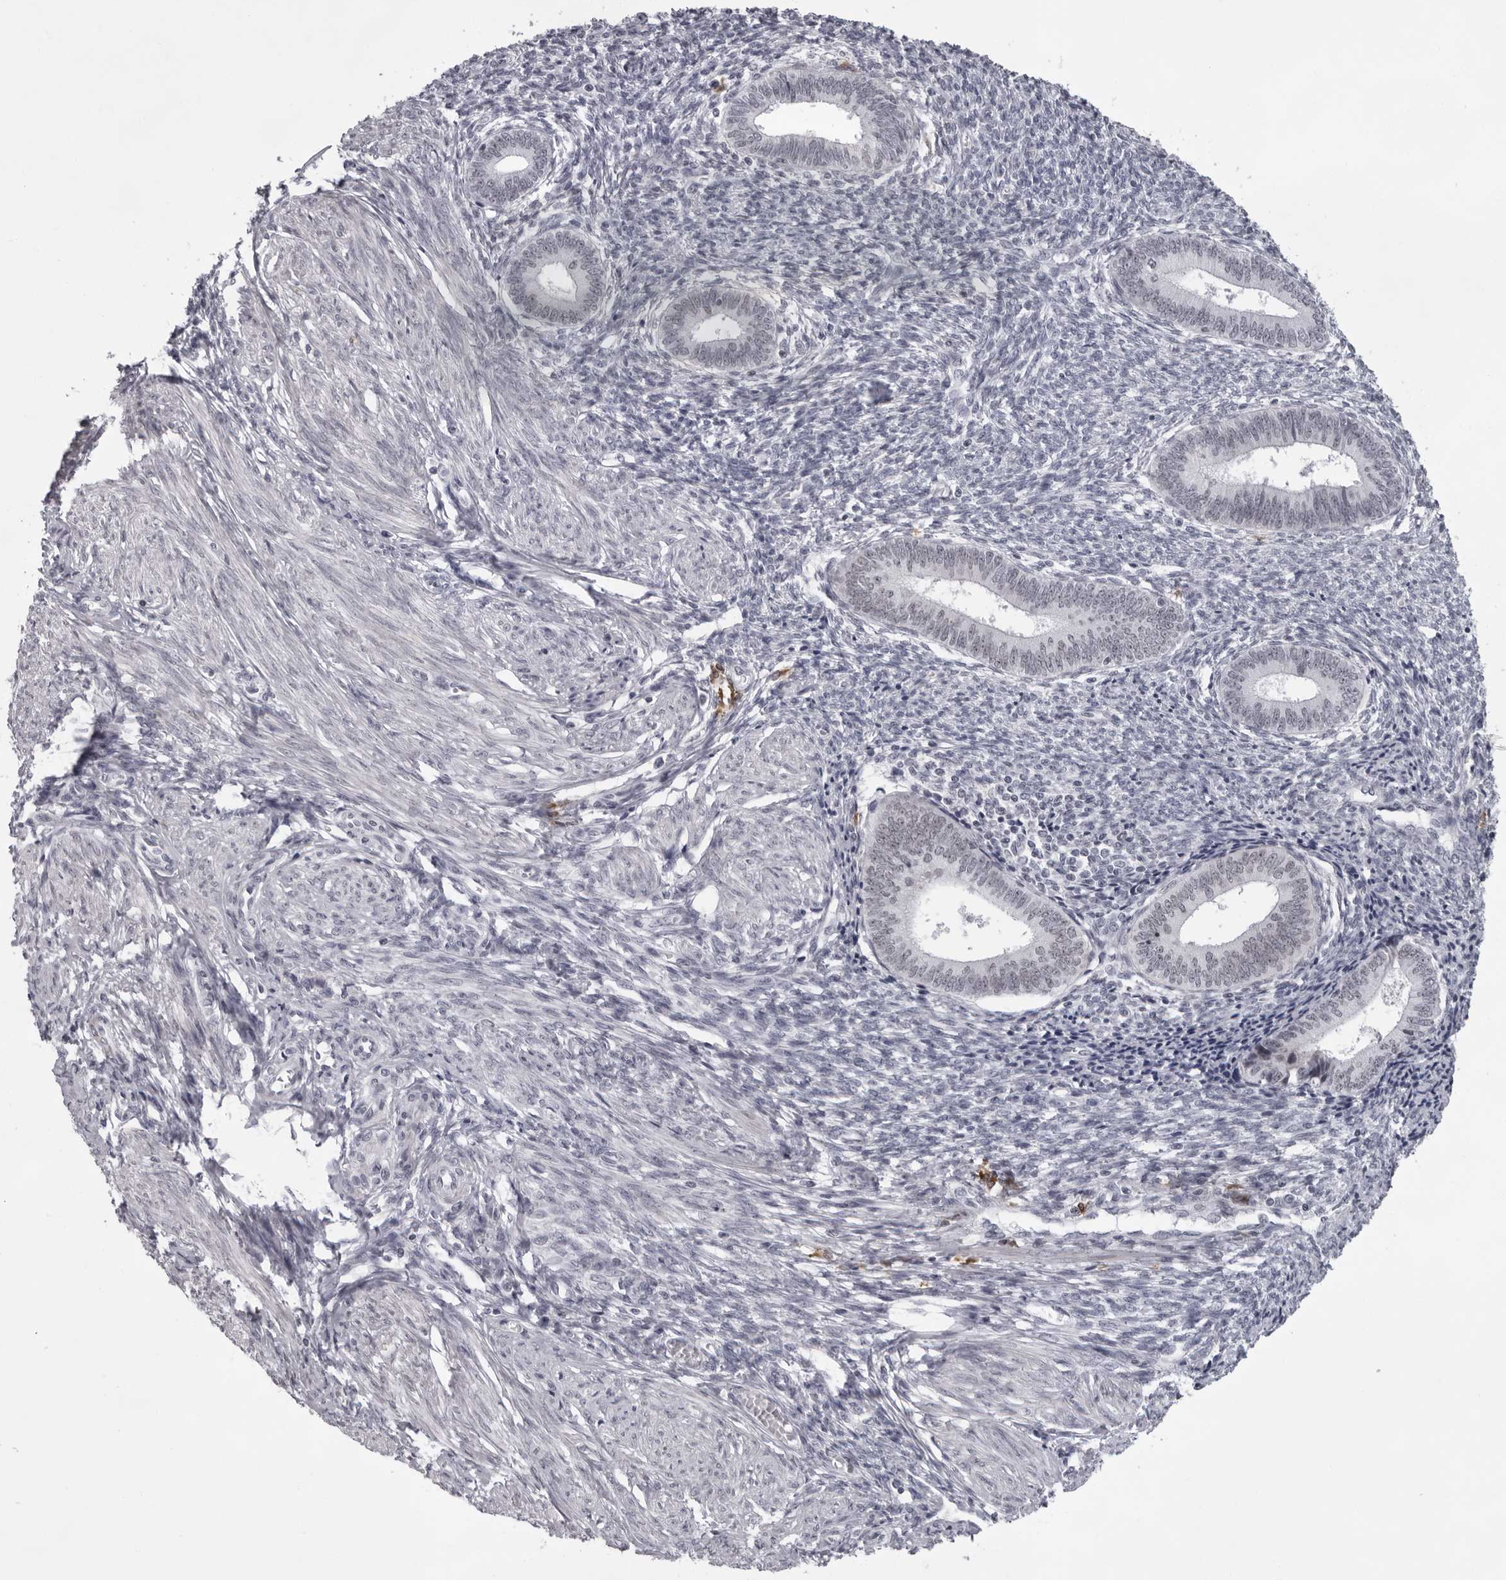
{"staining": {"intensity": "negative", "quantity": "none", "location": "none"}, "tissue": "endometrium", "cell_type": "Cells in endometrial stroma", "image_type": "normal", "snomed": [{"axis": "morphology", "description": "Normal tissue, NOS"}, {"axis": "topography", "description": "Endometrium"}], "caption": "Immunohistochemical staining of normal endometrium demonstrates no significant expression in cells in endometrial stroma. The staining is performed using DAB brown chromogen with nuclei counter-stained in using hematoxylin.", "gene": "EXOSC10", "patient": {"sex": "female", "age": 46}}